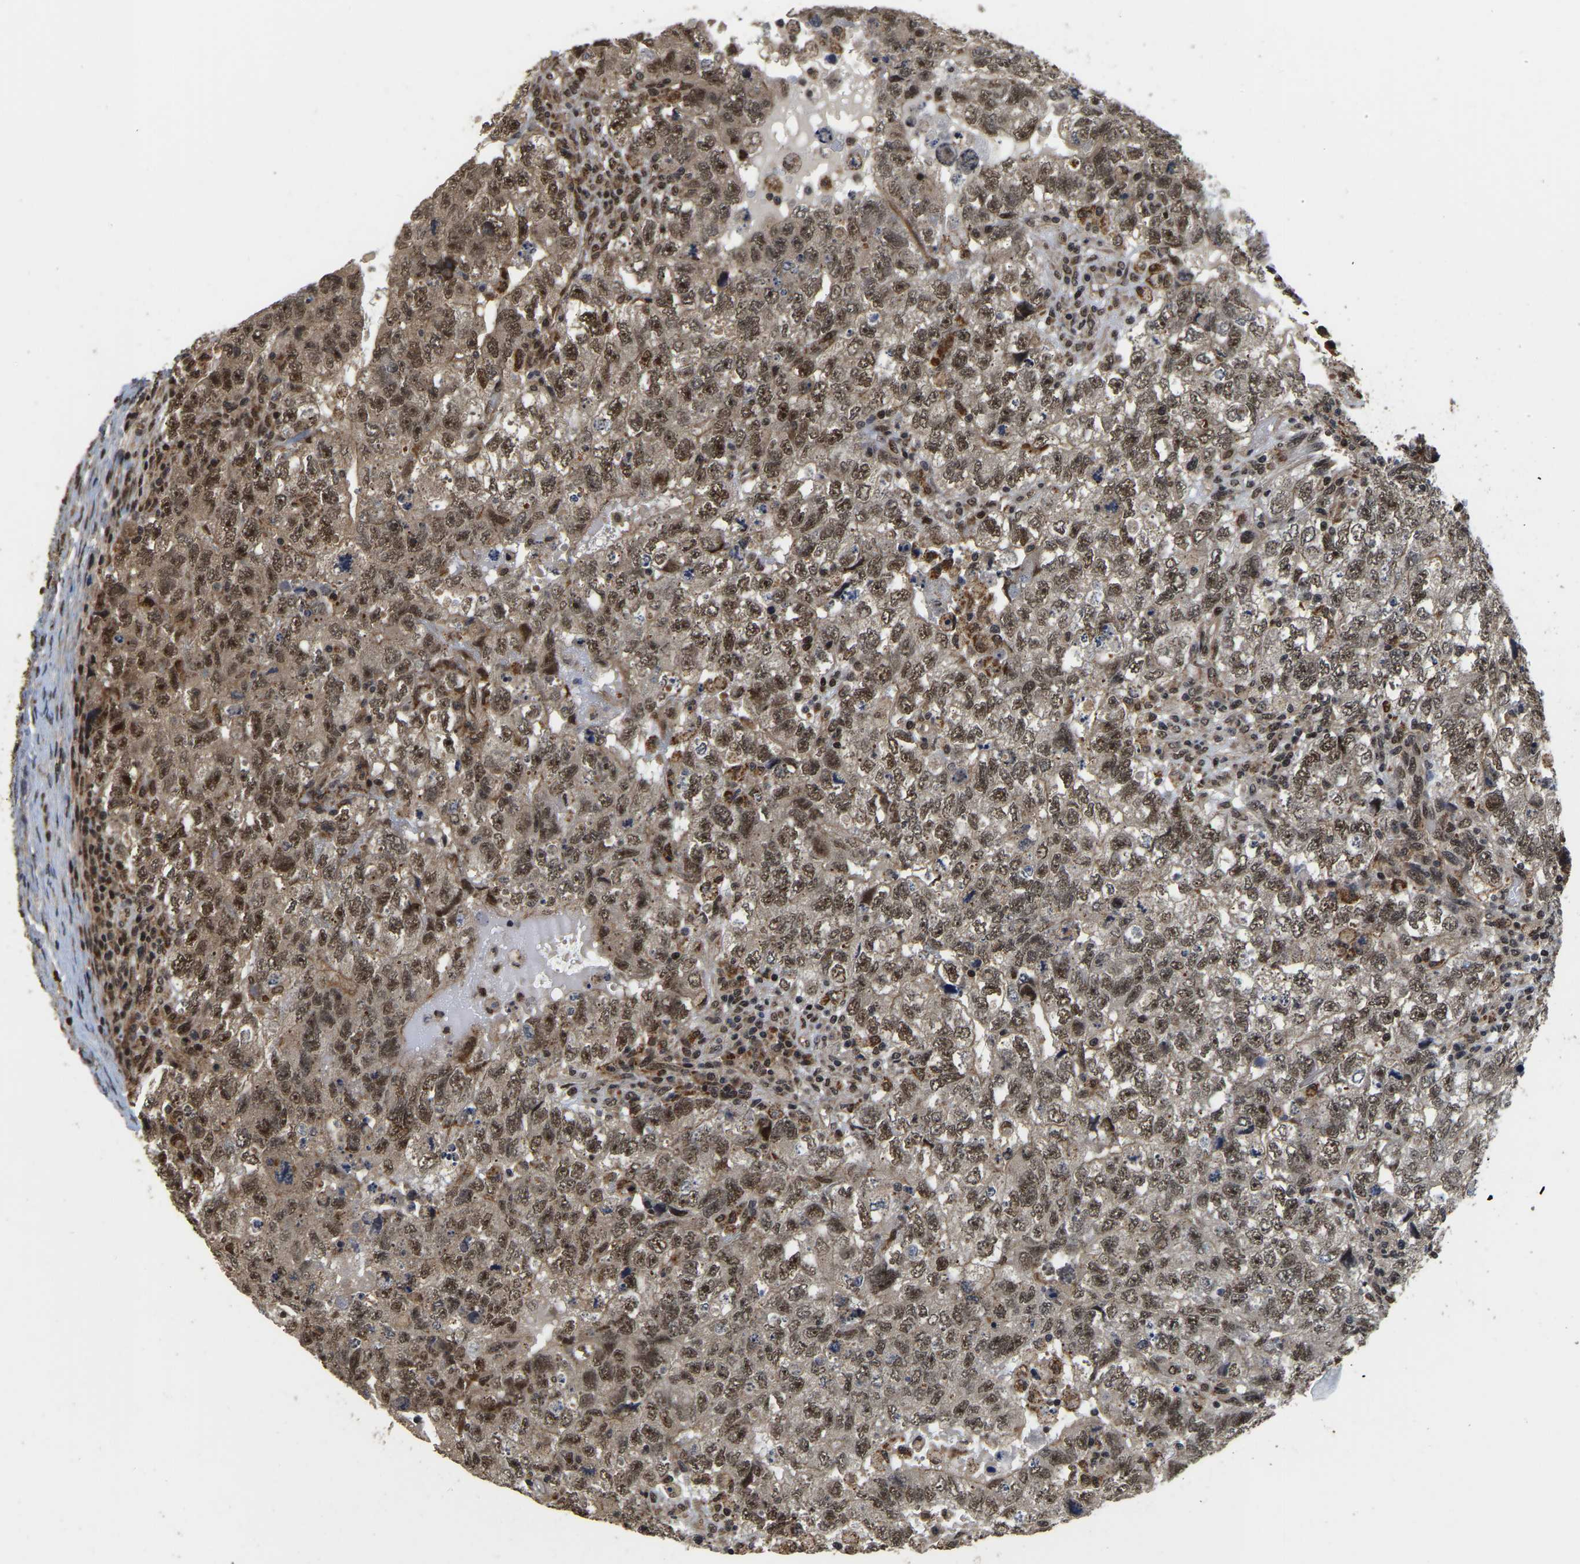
{"staining": {"intensity": "moderate", "quantity": ">75%", "location": "nuclear"}, "tissue": "testis cancer", "cell_type": "Tumor cells", "image_type": "cancer", "snomed": [{"axis": "morphology", "description": "Carcinoma, Embryonal, NOS"}, {"axis": "topography", "description": "Testis"}], "caption": "The histopathology image demonstrates immunohistochemical staining of embryonal carcinoma (testis). There is moderate nuclear staining is identified in about >75% of tumor cells. The staining is performed using DAB (3,3'-diaminobenzidine) brown chromogen to label protein expression. The nuclei are counter-stained blue using hematoxylin.", "gene": "CIAO1", "patient": {"sex": "male", "age": 36}}